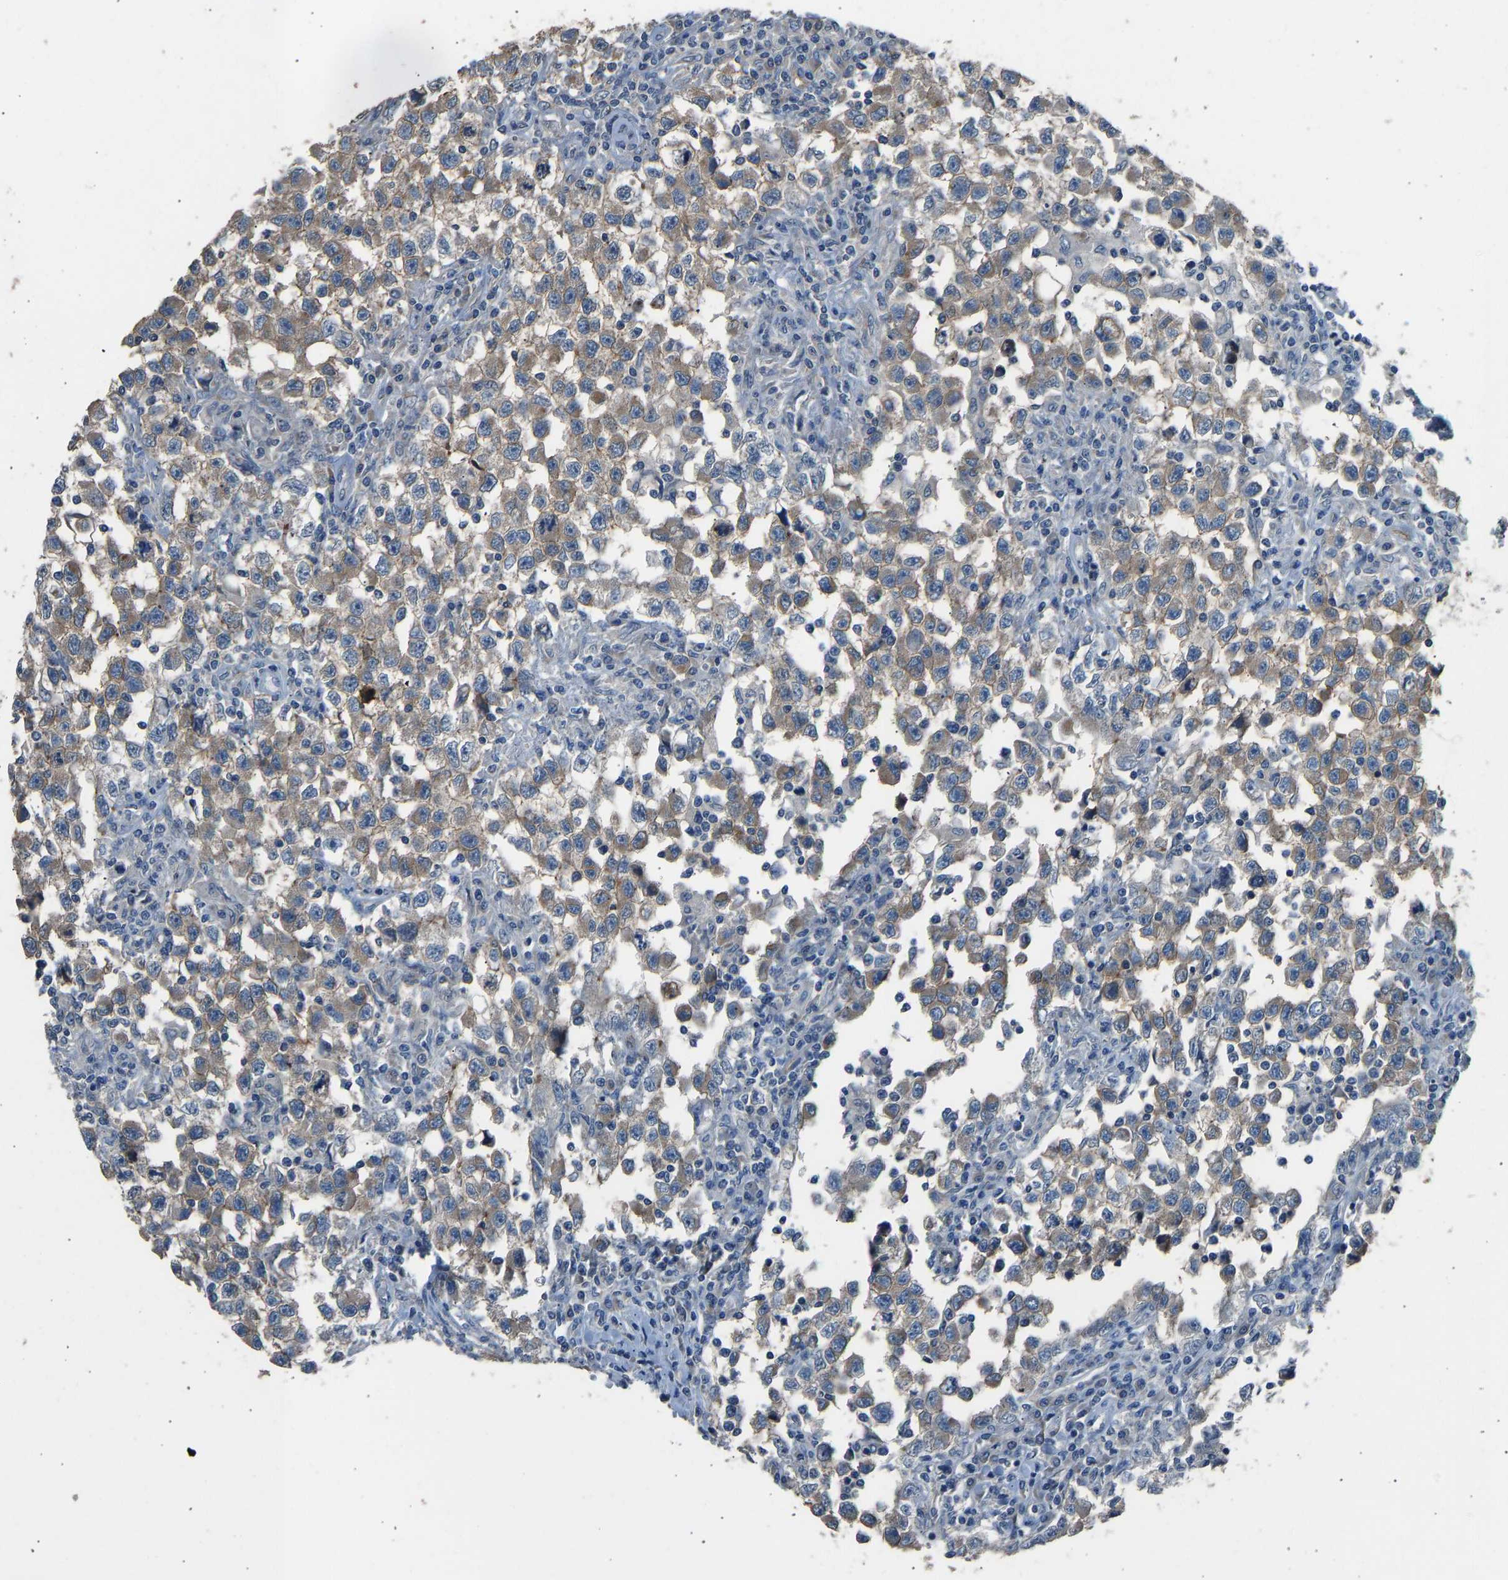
{"staining": {"intensity": "weak", "quantity": ">75%", "location": "cytoplasmic/membranous"}, "tissue": "testis cancer", "cell_type": "Tumor cells", "image_type": "cancer", "snomed": [{"axis": "morphology", "description": "Carcinoma, Embryonal, NOS"}, {"axis": "topography", "description": "Testis"}], "caption": "Testis cancer (embryonal carcinoma) stained with IHC reveals weak cytoplasmic/membranous staining in approximately >75% of tumor cells.", "gene": "SLC43A1", "patient": {"sex": "male", "age": 21}}